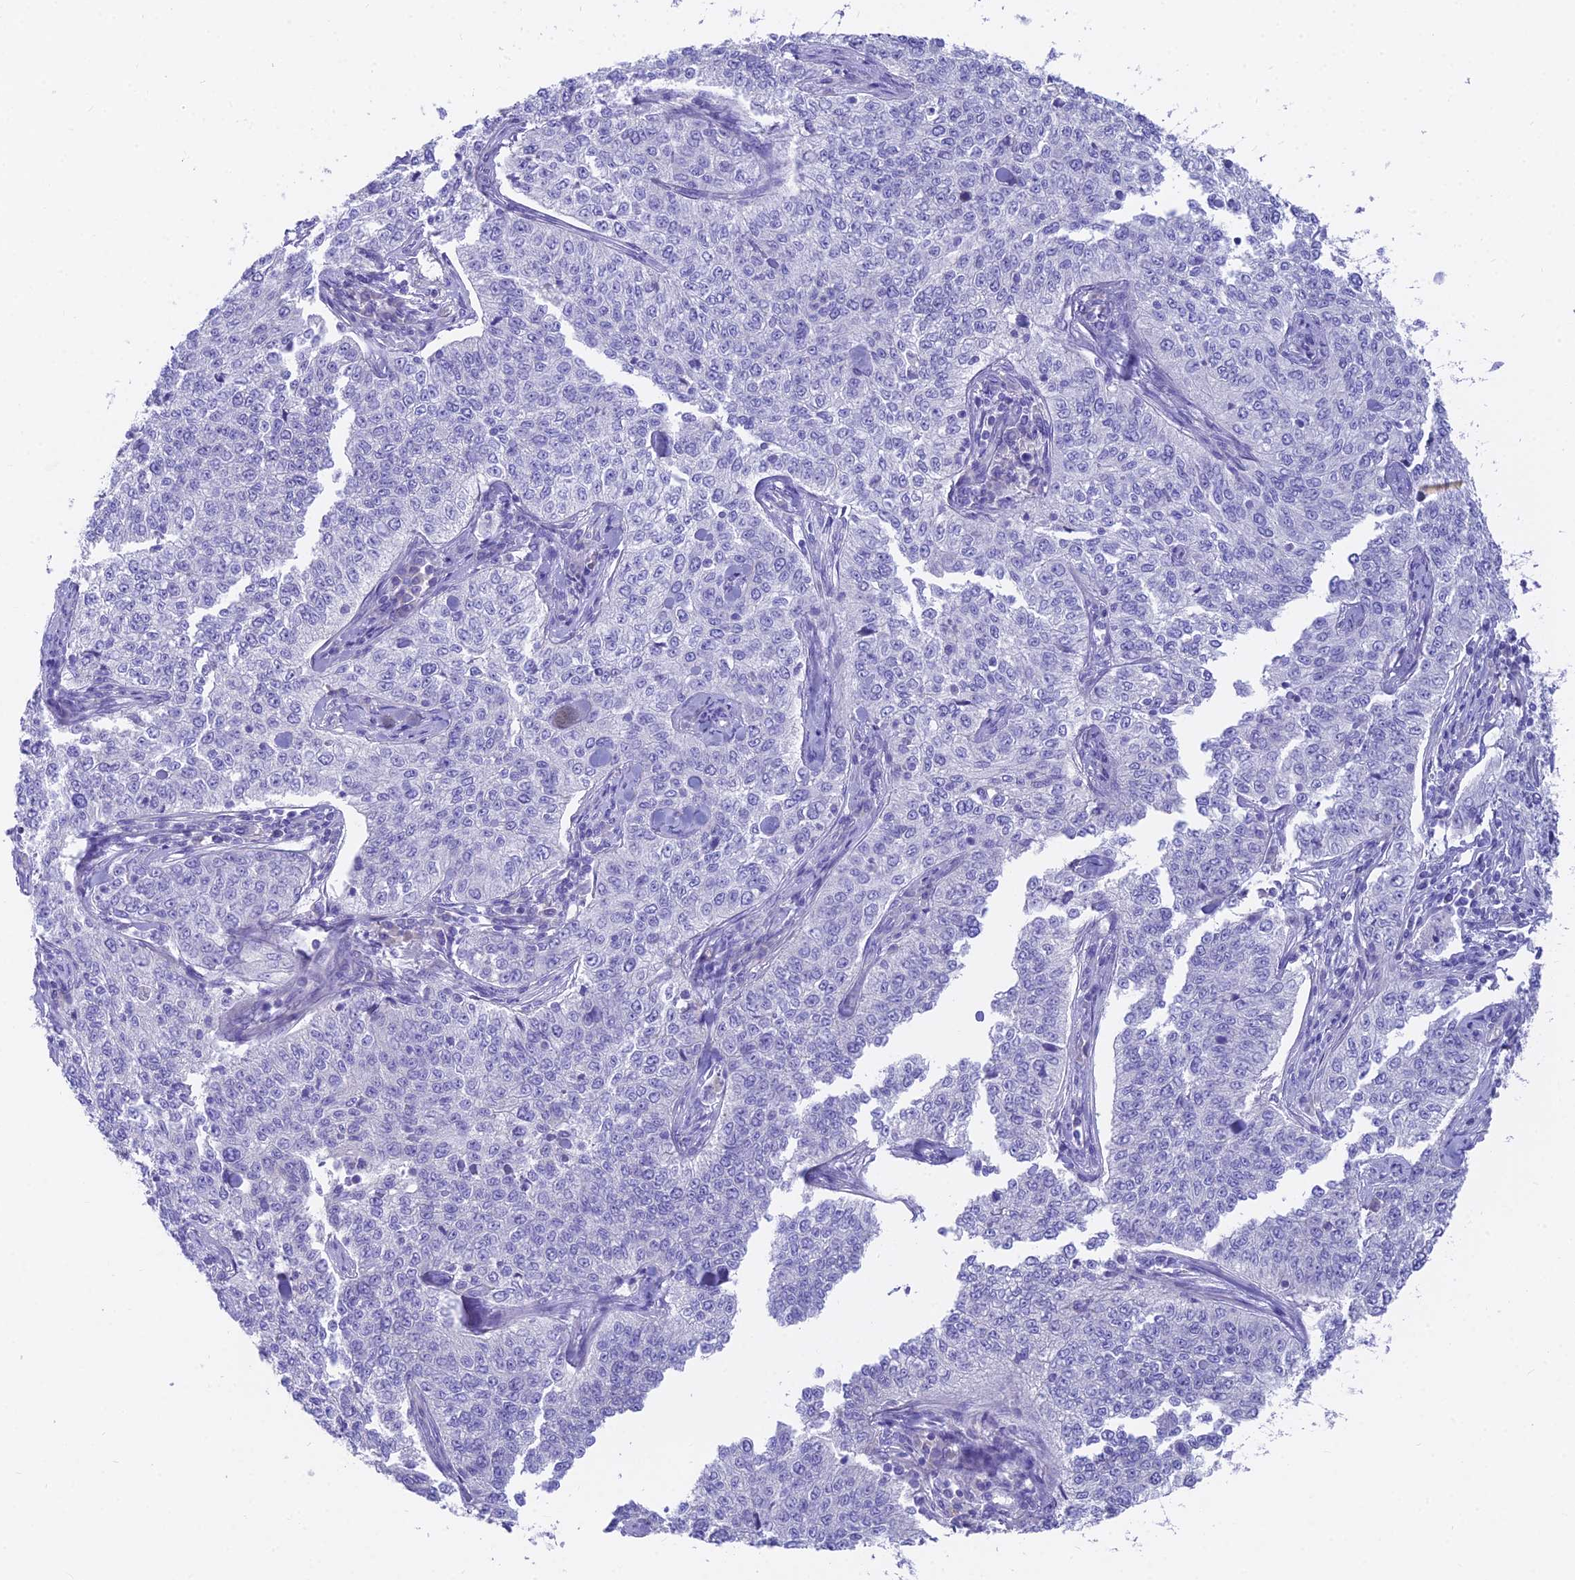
{"staining": {"intensity": "negative", "quantity": "none", "location": "none"}, "tissue": "cervical cancer", "cell_type": "Tumor cells", "image_type": "cancer", "snomed": [{"axis": "morphology", "description": "Squamous cell carcinoma, NOS"}, {"axis": "topography", "description": "Cervix"}], "caption": "High power microscopy photomicrograph of an immunohistochemistry (IHC) photomicrograph of cervical cancer (squamous cell carcinoma), revealing no significant positivity in tumor cells.", "gene": "FAM168B", "patient": {"sex": "female", "age": 35}}